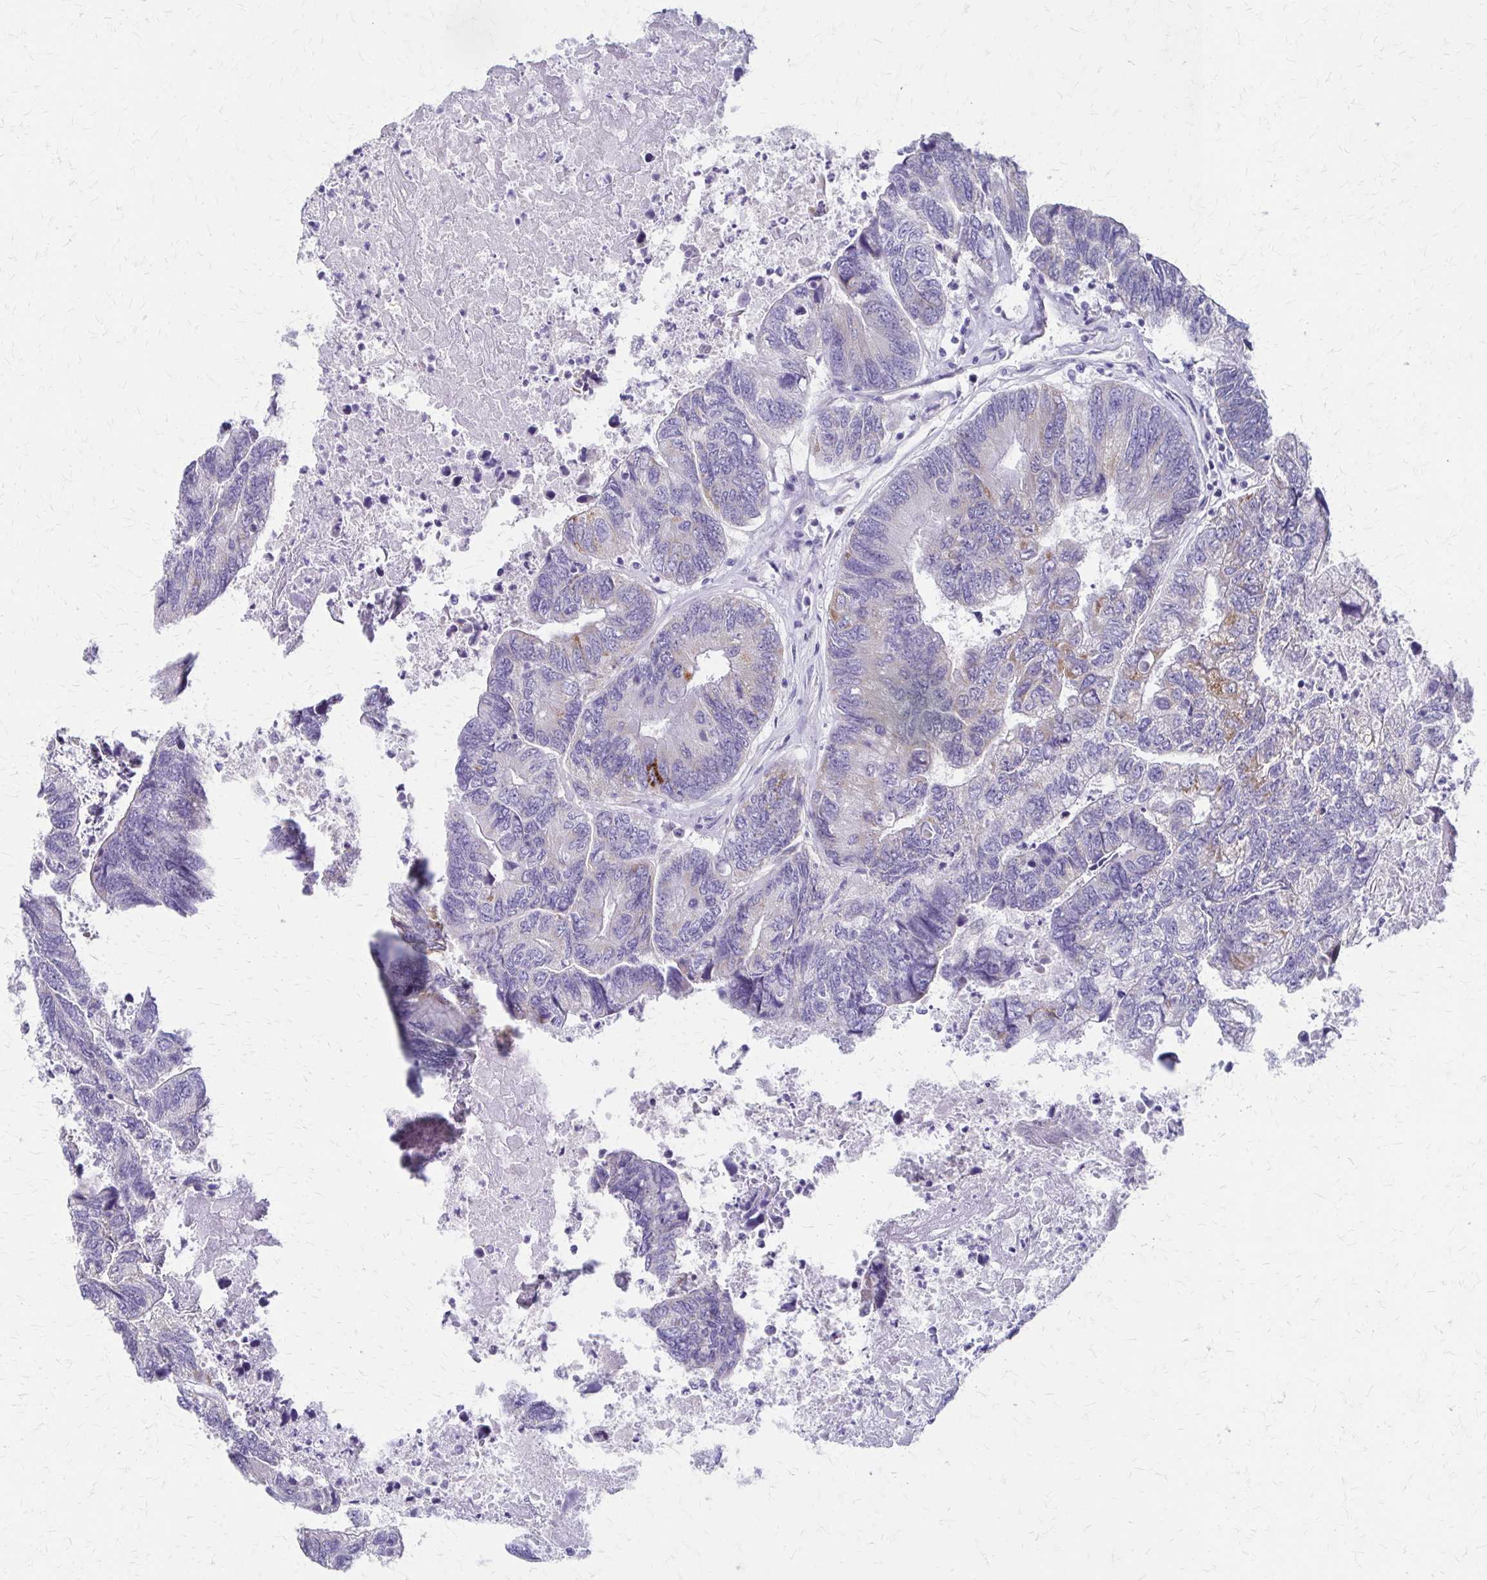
{"staining": {"intensity": "weak", "quantity": "<25%", "location": "cytoplasmic/membranous"}, "tissue": "colorectal cancer", "cell_type": "Tumor cells", "image_type": "cancer", "snomed": [{"axis": "morphology", "description": "Adenocarcinoma, NOS"}, {"axis": "topography", "description": "Colon"}], "caption": "Immunohistochemistry histopathology image of neoplastic tissue: adenocarcinoma (colorectal) stained with DAB displays no significant protein positivity in tumor cells.", "gene": "ZSCAN5B", "patient": {"sex": "female", "age": 67}}